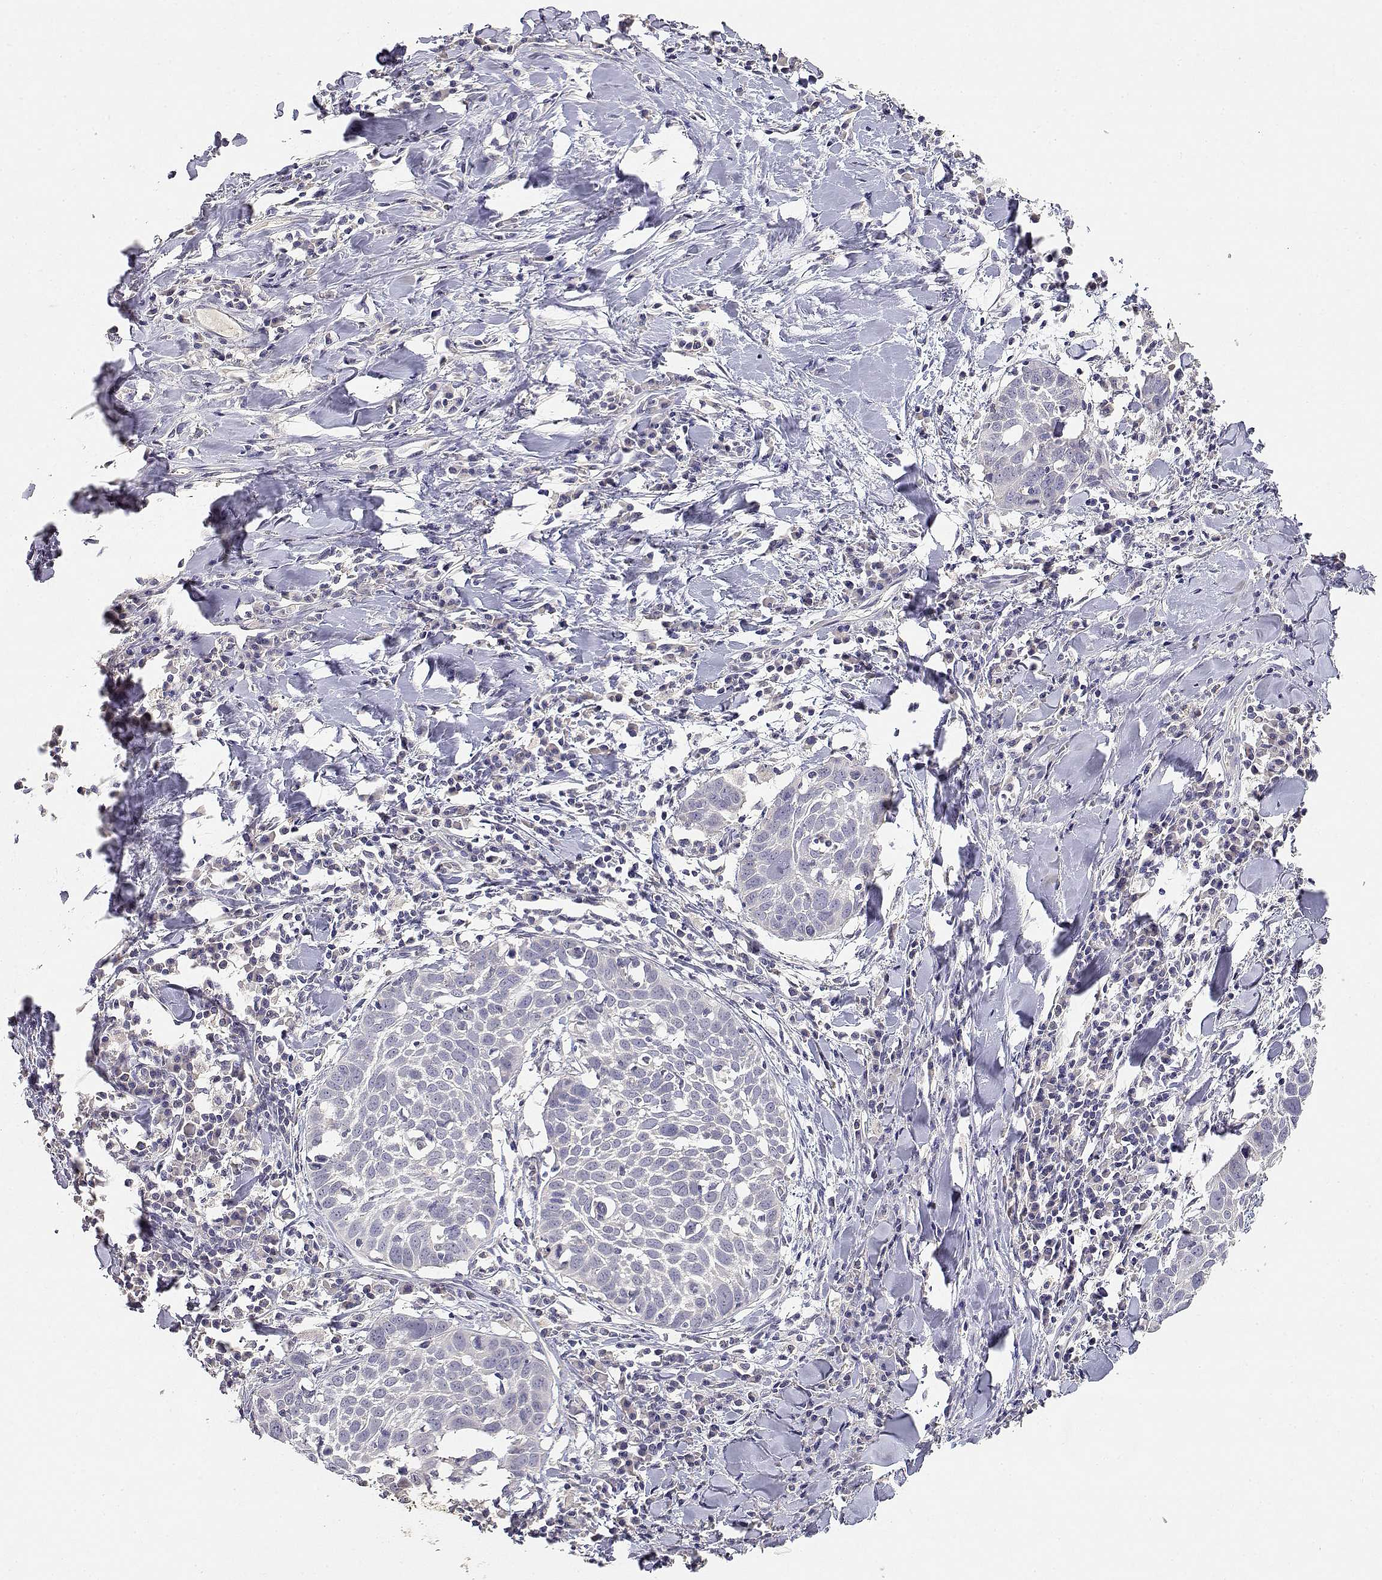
{"staining": {"intensity": "negative", "quantity": "none", "location": "none"}, "tissue": "lung cancer", "cell_type": "Tumor cells", "image_type": "cancer", "snomed": [{"axis": "morphology", "description": "Squamous cell carcinoma, NOS"}, {"axis": "topography", "description": "Lung"}], "caption": "DAB immunohistochemical staining of lung cancer (squamous cell carcinoma) displays no significant staining in tumor cells.", "gene": "ADA", "patient": {"sex": "male", "age": 57}}